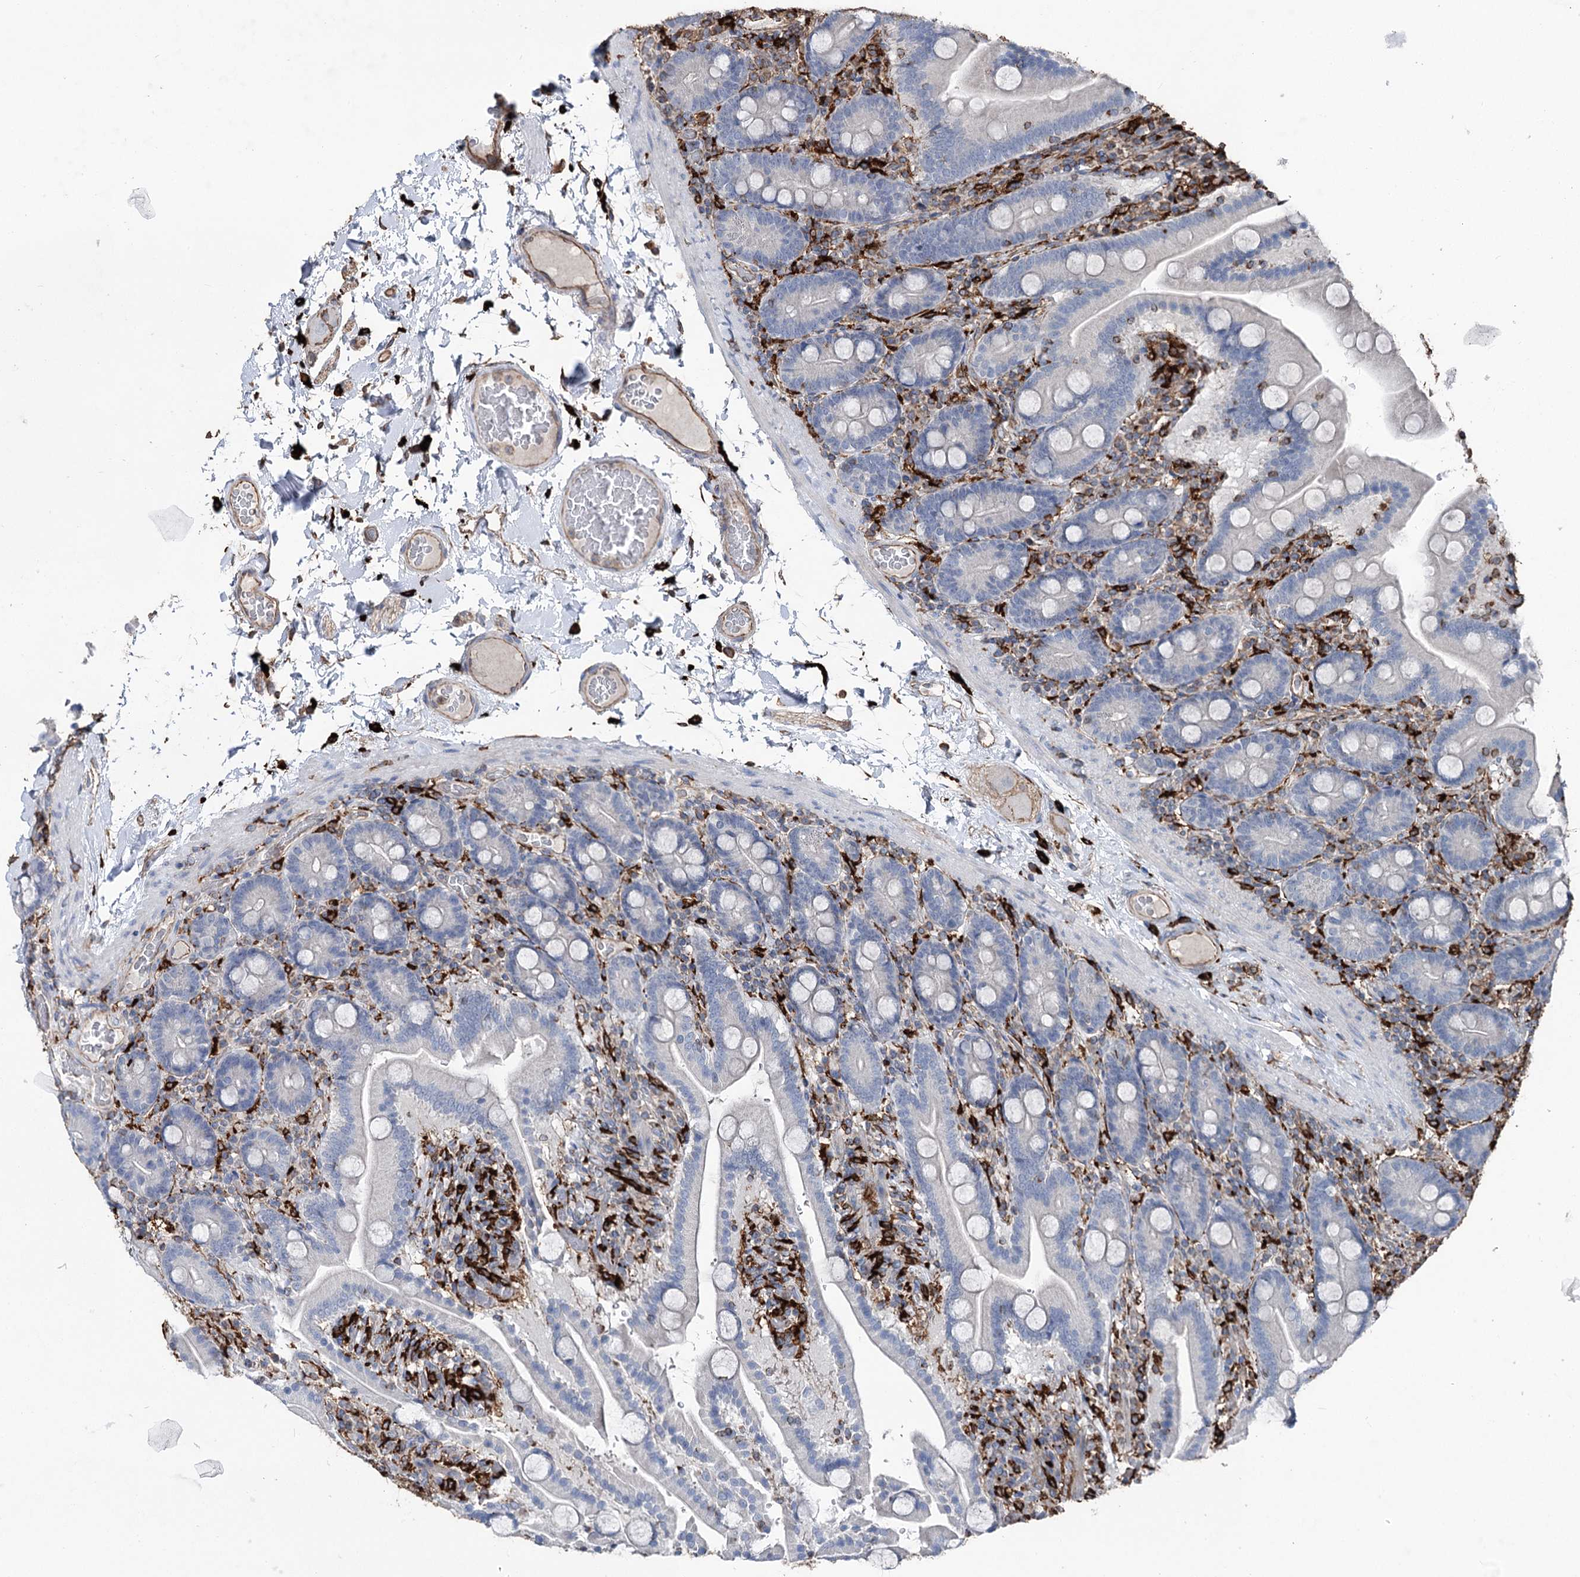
{"staining": {"intensity": "negative", "quantity": "none", "location": "none"}, "tissue": "duodenum", "cell_type": "Glandular cells", "image_type": "normal", "snomed": [{"axis": "morphology", "description": "Normal tissue, NOS"}, {"axis": "topography", "description": "Duodenum"}], "caption": "Histopathology image shows no significant protein positivity in glandular cells of unremarkable duodenum.", "gene": "CLEC4M", "patient": {"sex": "male", "age": 55}}